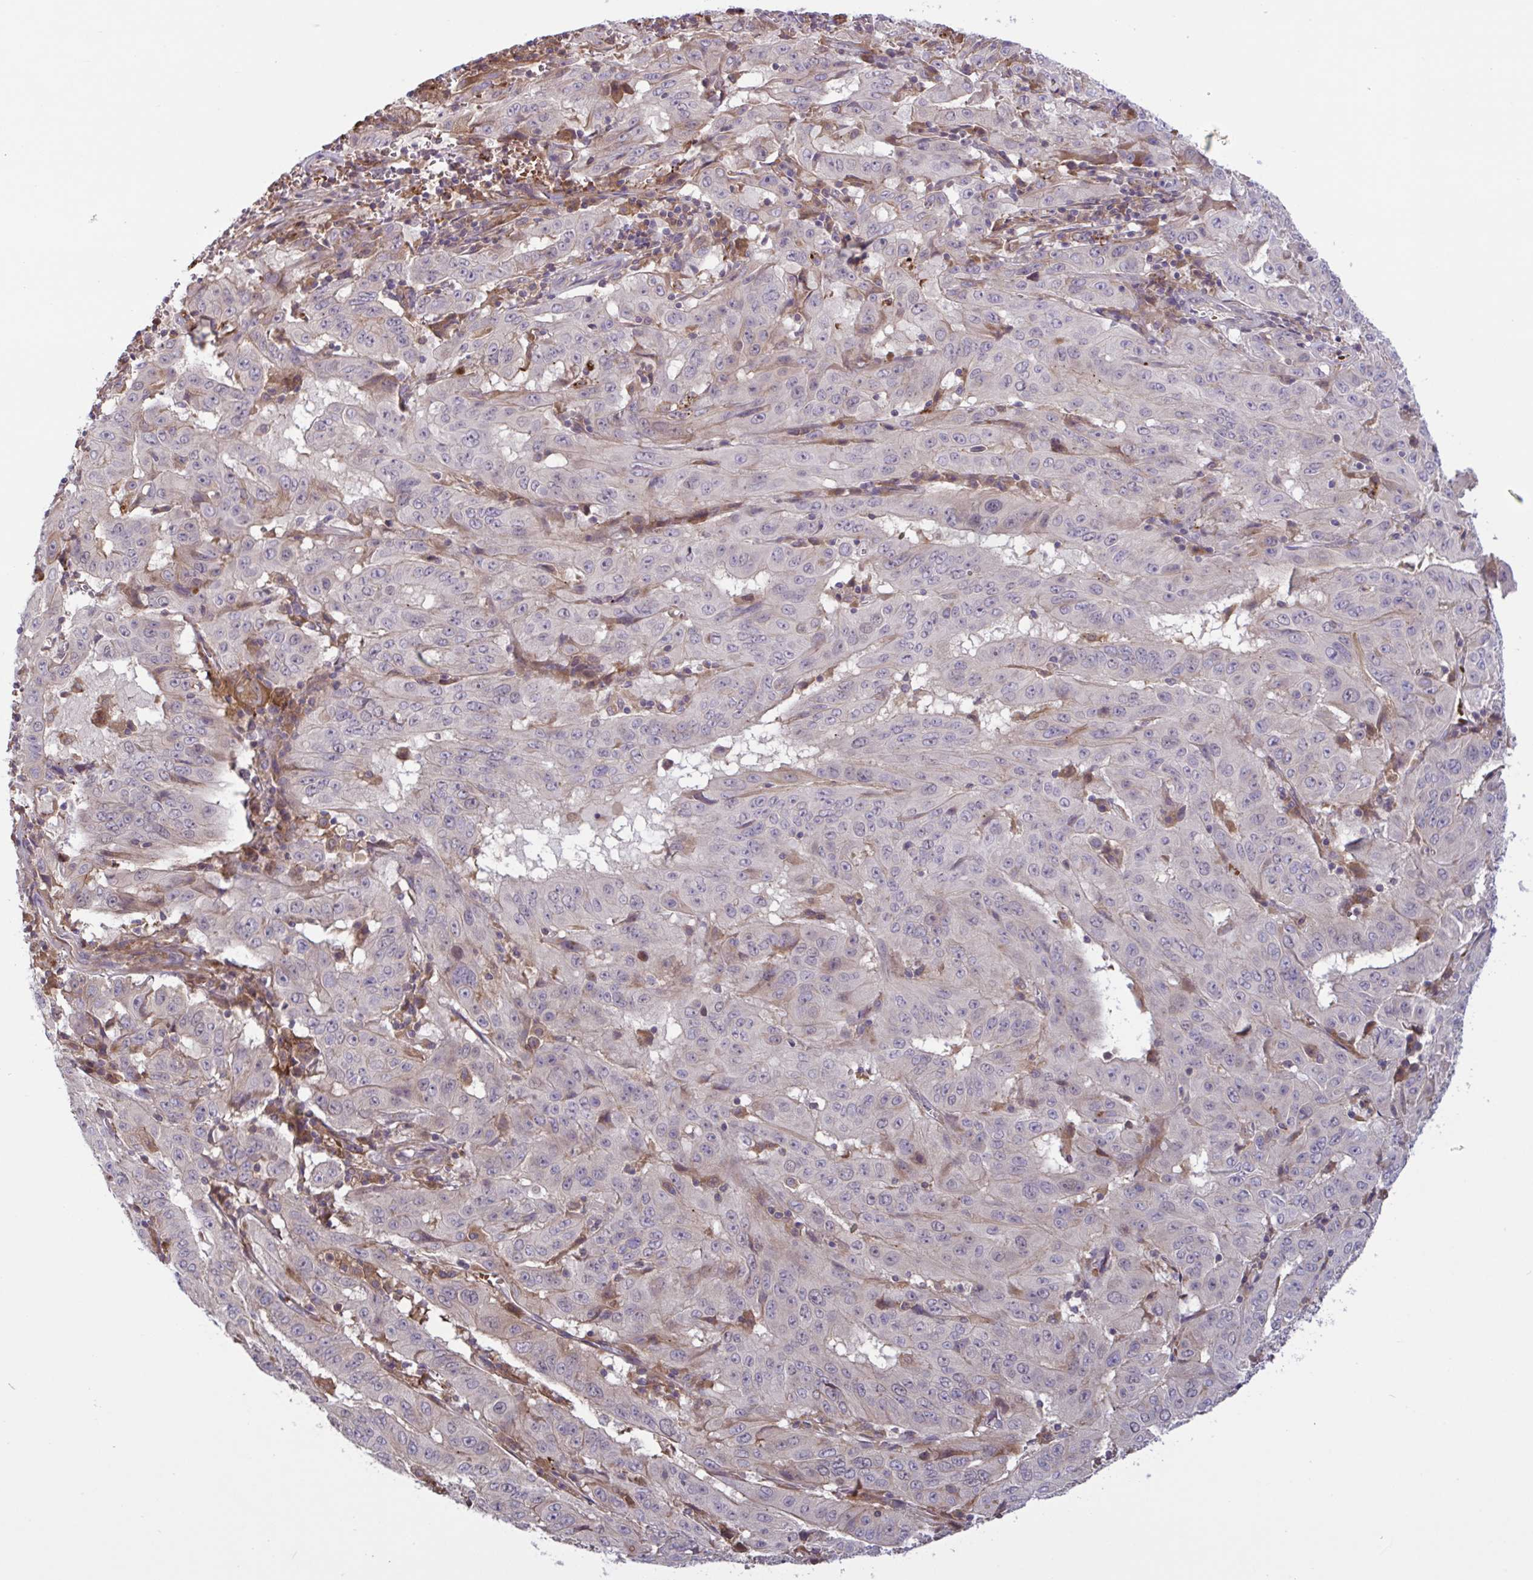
{"staining": {"intensity": "weak", "quantity": "25%-75%", "location": "cytoplasmic/membranous"}, "tissue": "pancreatic cancer", "cell_type": "Tumor cells", "image_type": "cancer", "snomed": [{"axis": "morphology", "description": "Adenocarcinoma, NOS"}, {"axis": "topography", "description": "Pancreas"}], "caption": "Pancreatic adenocarcinoma was stained to show a protein in brown. There is low levels of weak cytoplasmic/membranous positivity in approximately 25%-75% of tumor cells. The protein is stained brown, and the nuclei are stained in blue (DAB (3,3'-diaminobenzidine) IHC with brightfield microscopy, high magnification).", "gene": "IL1R1", "patient": {"sex": "male", "age": 63}}